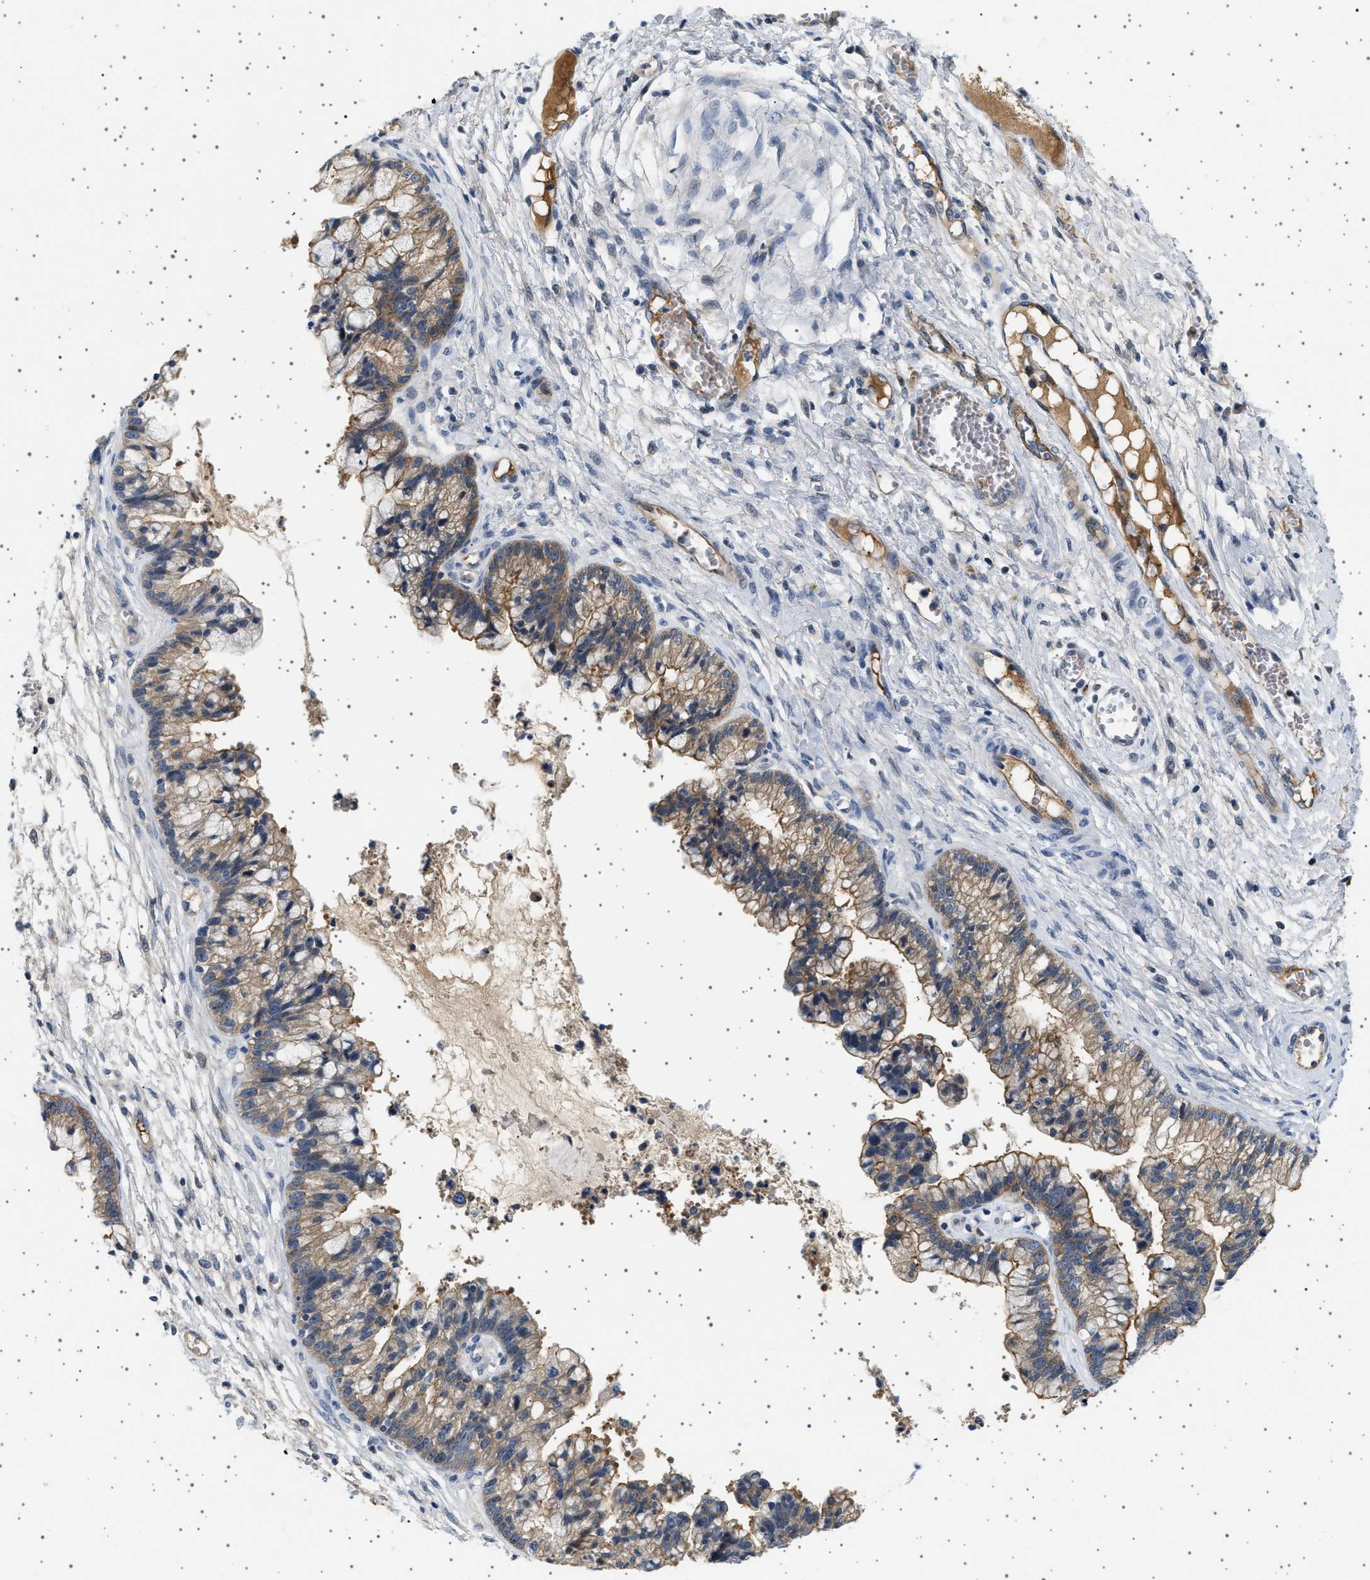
{"staining": {"intensity": "moderate", "quantity": ">75%", "location": "cytoplasmic/membranous"}, "tissue": "cervical cancer", "cell_type": "Tumor cells", "image_type": "cancer", "snomed": [{"axis": "morphology", "description": "Adenocarcinoma, NOS"}, {"axis": "topography", "description": "Cervix"}], "caption": "Protein staining shows moderate cytoplasmic/membranous expression in about >75% of tumor cells in cervical adenocarcinoma.", "gene": "PLPP6", "patient": {"sex": "female", "age": 44}}